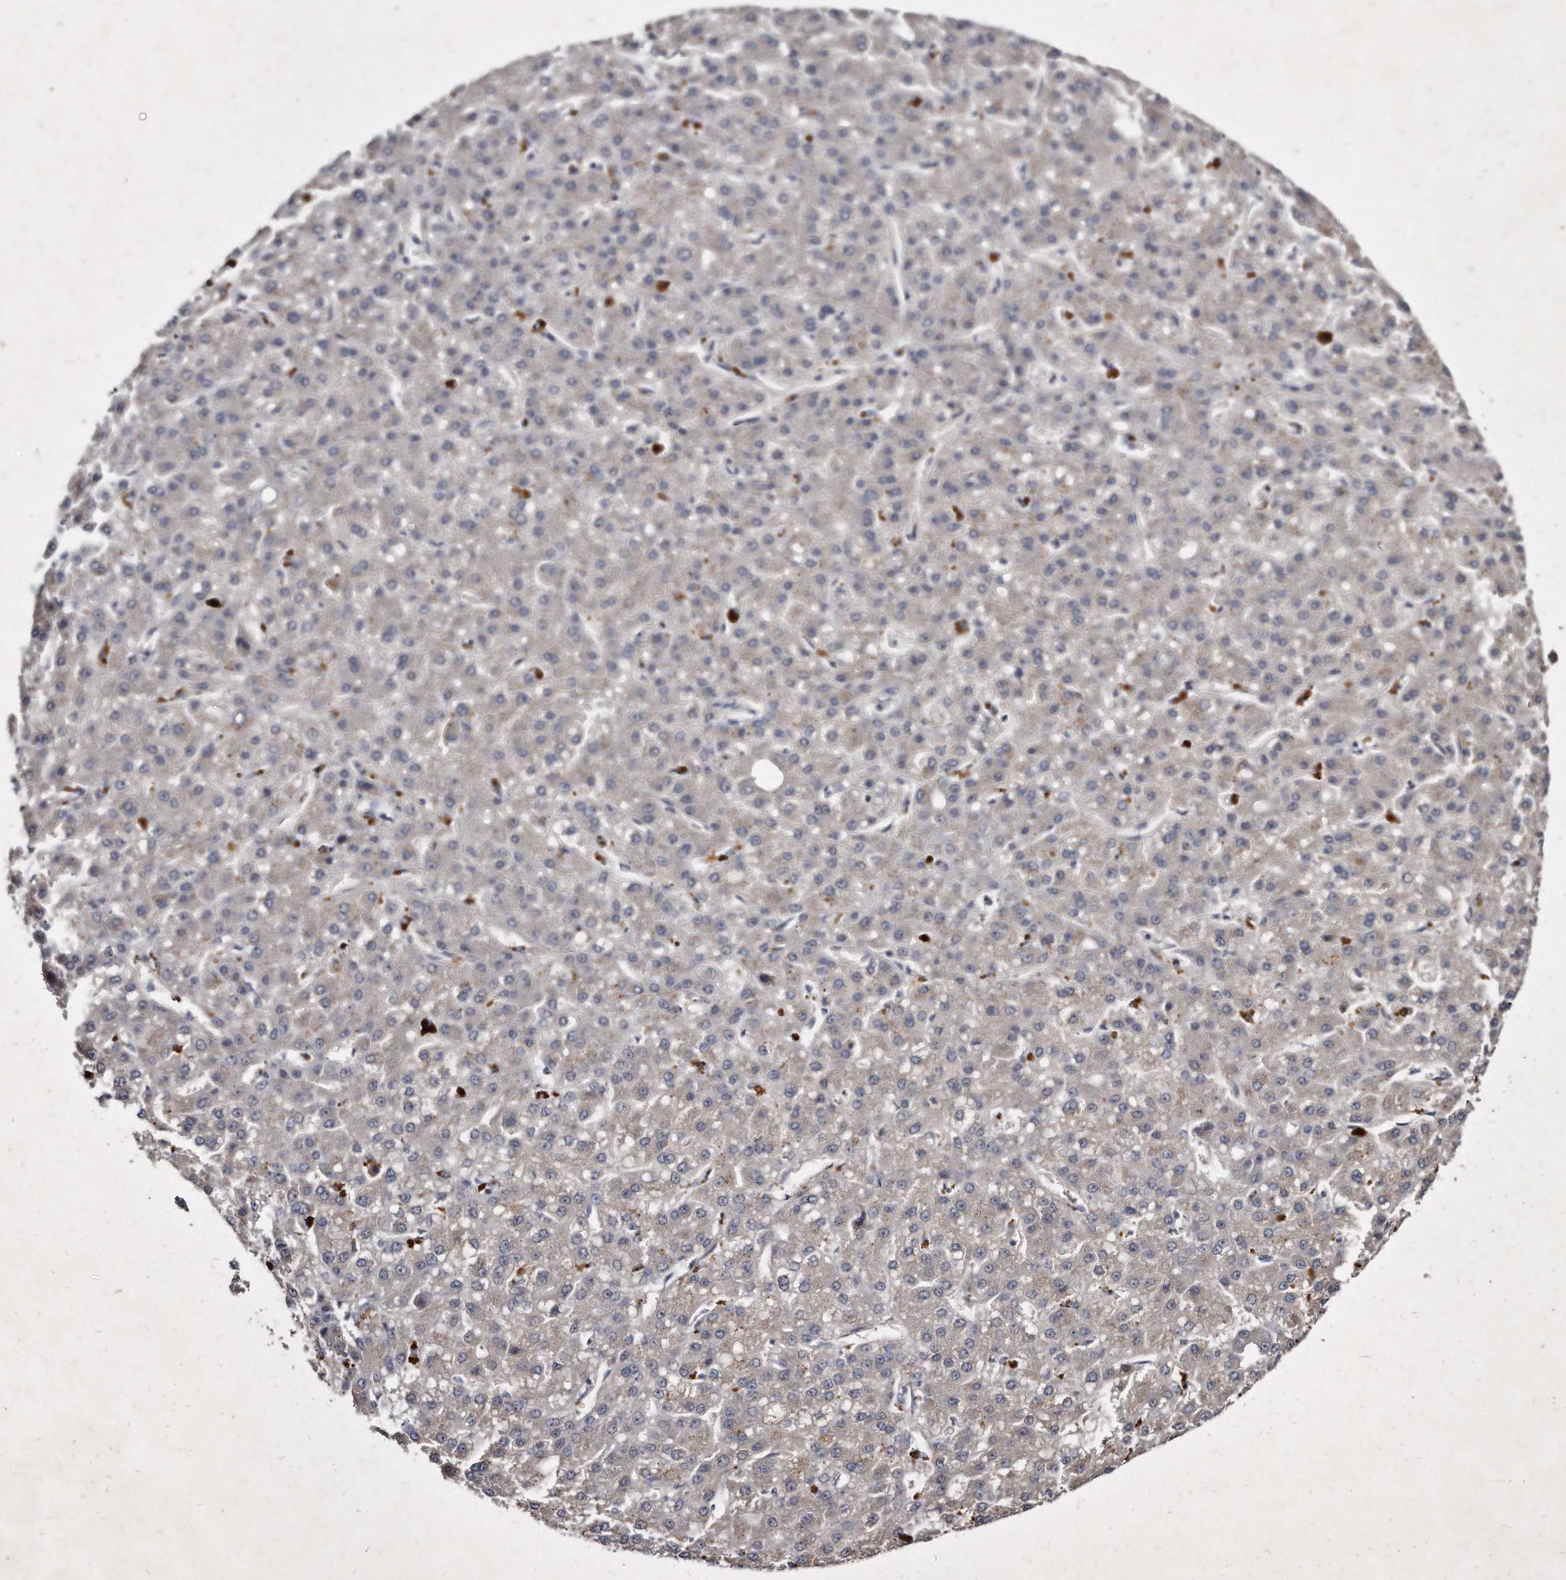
{"staining": {"intensity": "weak", "quantity": "25%-75%", "location": "cytoplasmic/membranous"}, "tissue": "liver cancer", "cell_type": "Tumor cells", "image_type": "cancer", "snomed": [{"axis": "morphology", "description": "Carcinoma, Hepatocellular, NOS"}, {"axis": "topography", "description": "Liver"}], "caption": "Liver cancer was stained to show a protein in brown. There is low levels of weak cytoplasmic/membranous staining in approximately 25%-75% of tumor cells. The staining is performed using DAB brown chromogen to label protein expression. The nuclei are counter-stained blue using hematoxylin.", "gene": "KLHDC3", "patient": {"sex": "male", "age": 67}}